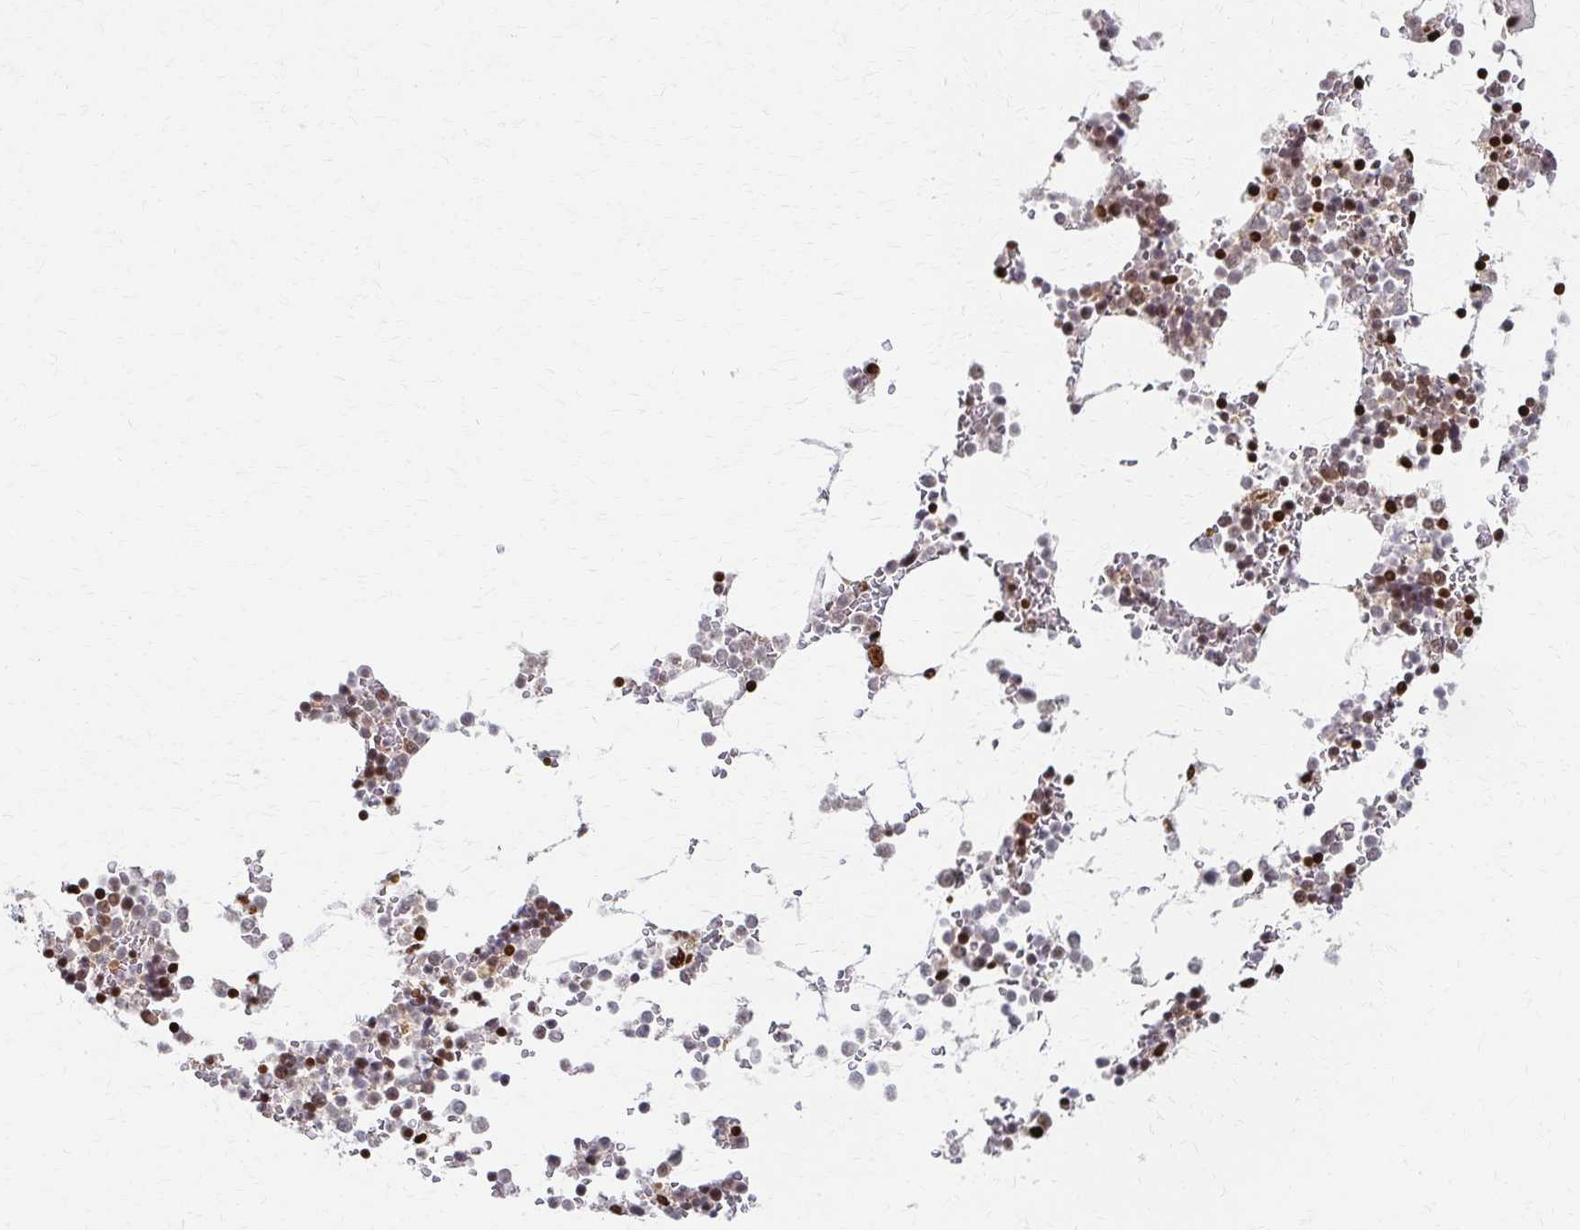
{"staining": {"intensity": "strong", "quantity": "25%-75%", "location": "nuclear"}, "tissue": "bone marrow", "cell_type": "Hematopoietic cells", "image_type": "normal", "snomed": [{"axis": "morphology", "description": "Normal tissue, NOS"}, {"axis": "topography", "description": "Bone marrow"}], "caption": "The immunohistochemical stain shows strong nuclear expression in hematopoietic cells of normal bone marrow.", "gene": "PSMD7", "patient": {"sex": "female", "age": 42}}